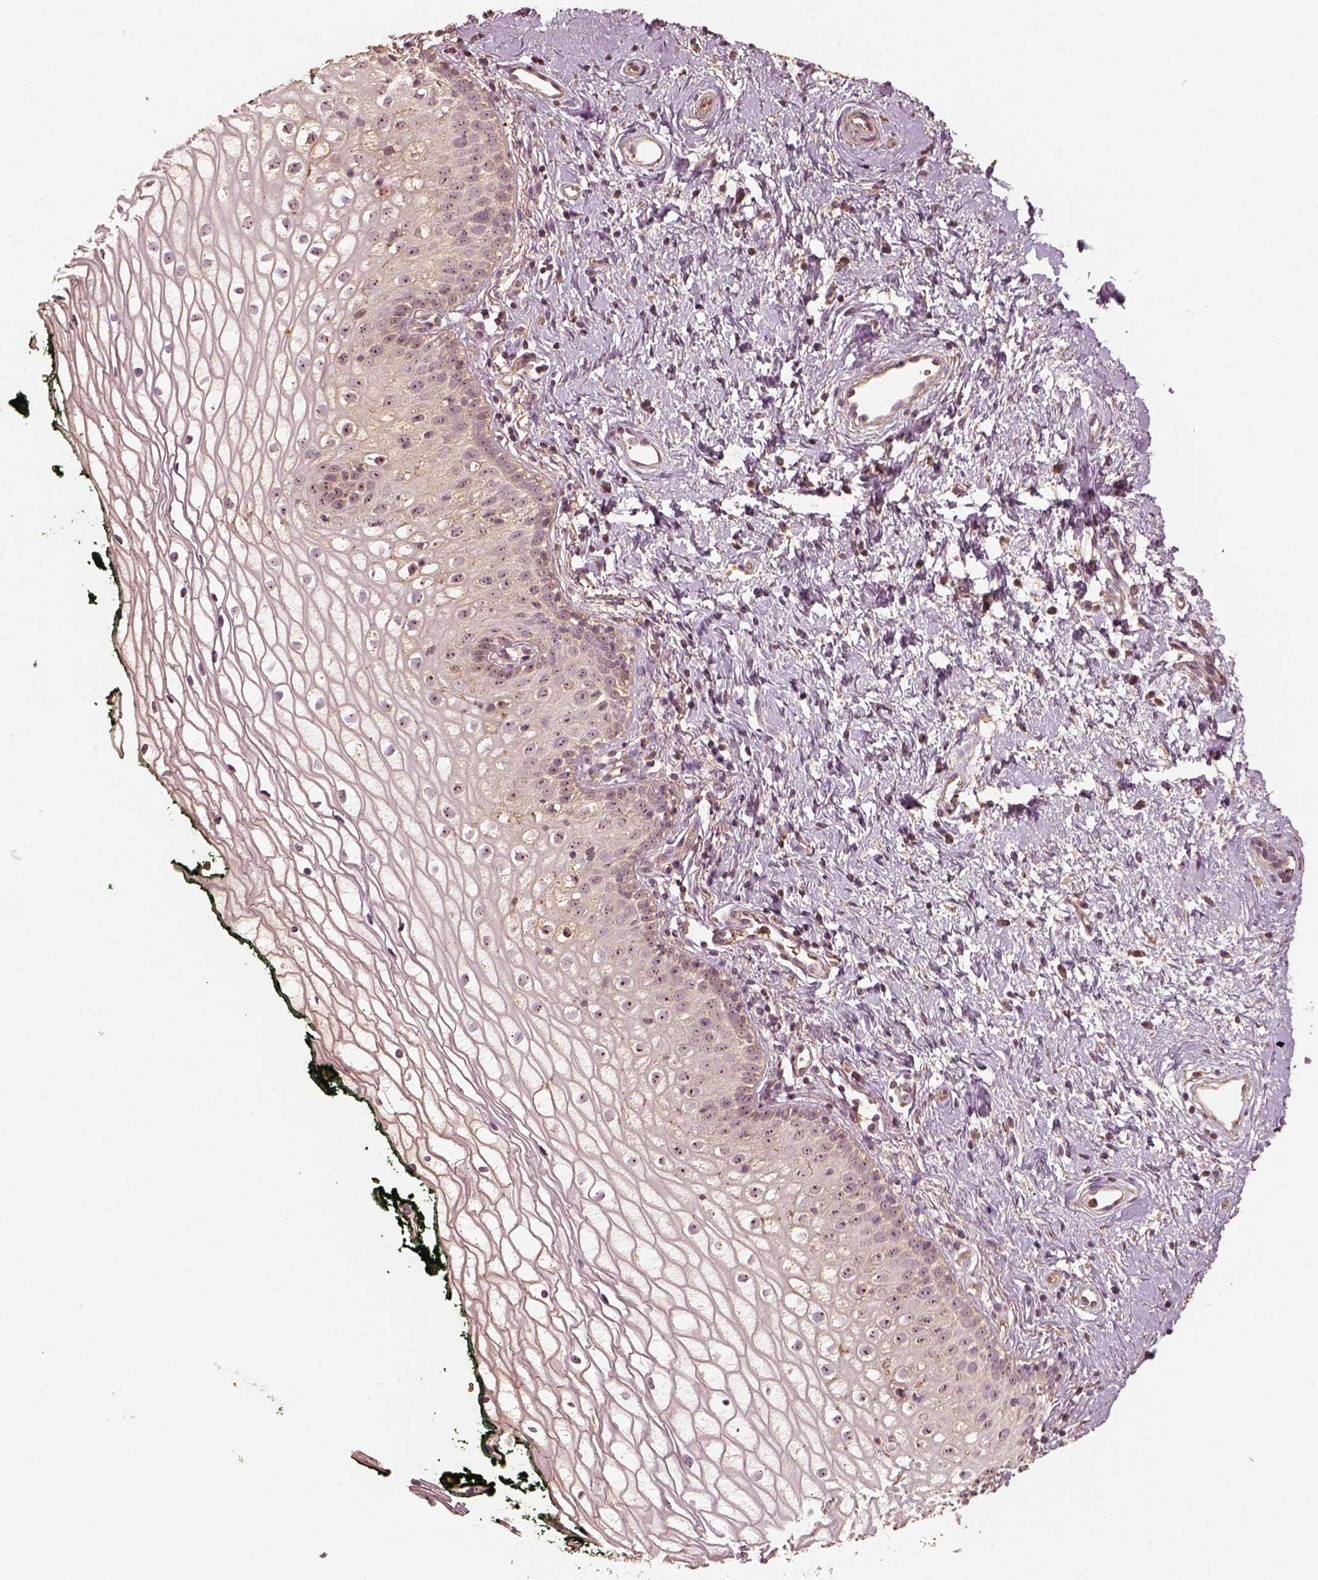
{"staining": {"intensity": "moderate", "quantity": "<25%", "location": "nuclear"}, "tissue": "vagina", "cell_type": "Squamous epithelial cells", "image_type": "normal", "snomed": [{"axis": "morphology", "description": "Normal tissue, NOS"}, {"axis": "topography", "description": "Vagina"}], "caption": "Normal vagina was stained to show a protein in brown. There is low levels of moderate nuclear staining in about <25% of squamous epithelial cells. (Brightfield microscopy of DAB IHC at high magnification).", "gene": "PTGES2", "patient": {"sex": "female", "age": 47}}